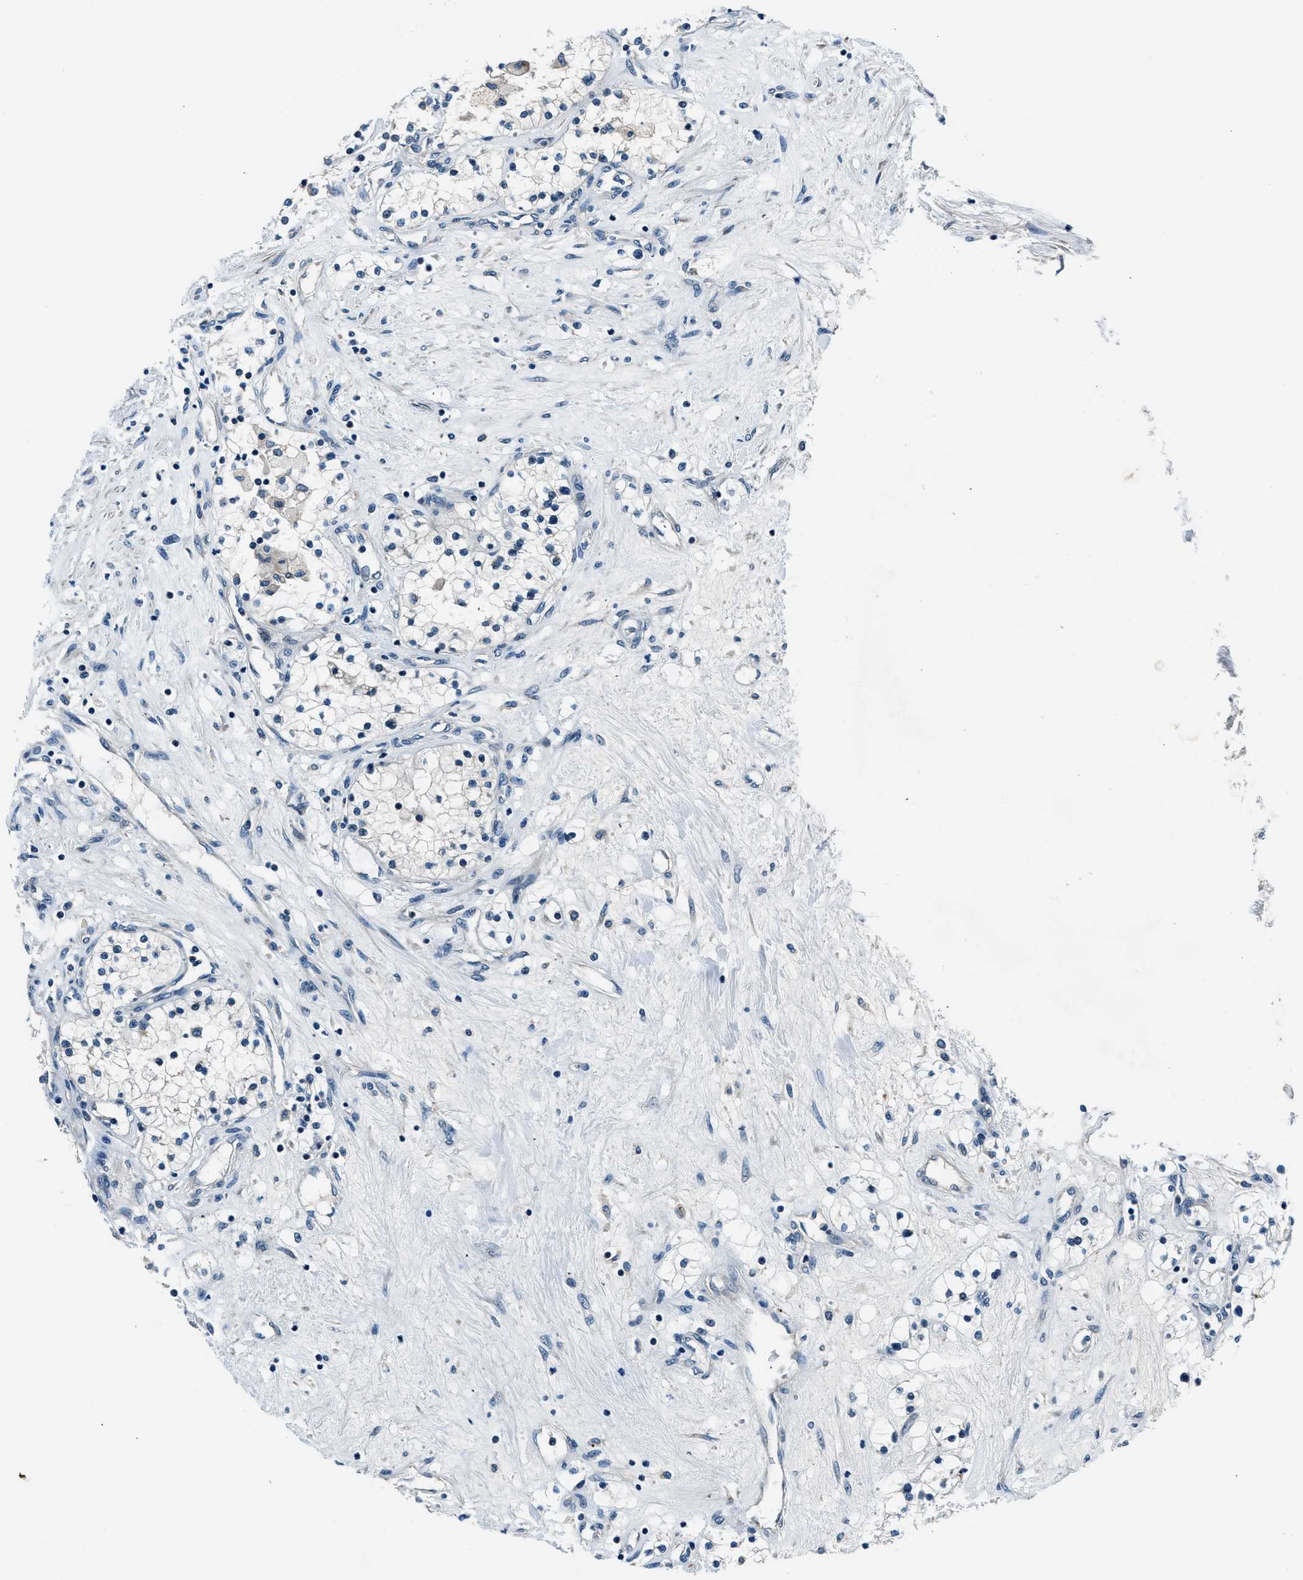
{"staining": {"intensity": "negative", "quantity": "none", "location": "none"}, "tissue": "renal cancer", "cell_type": "Tumor cells", "image_type": "cancer", "snomed": [{"axis": "morphology", "description": "Adenocarcinoma, NOS"}, {"axis": "topography", "description": "Kidney"}], "caption": "Immunohistochemical staining of human renal cancer (adenocarcinoma) exhibits no significant staining in tumor cells.", "gene": "NME8", "patient": {"sex": "male", "age": 68}}